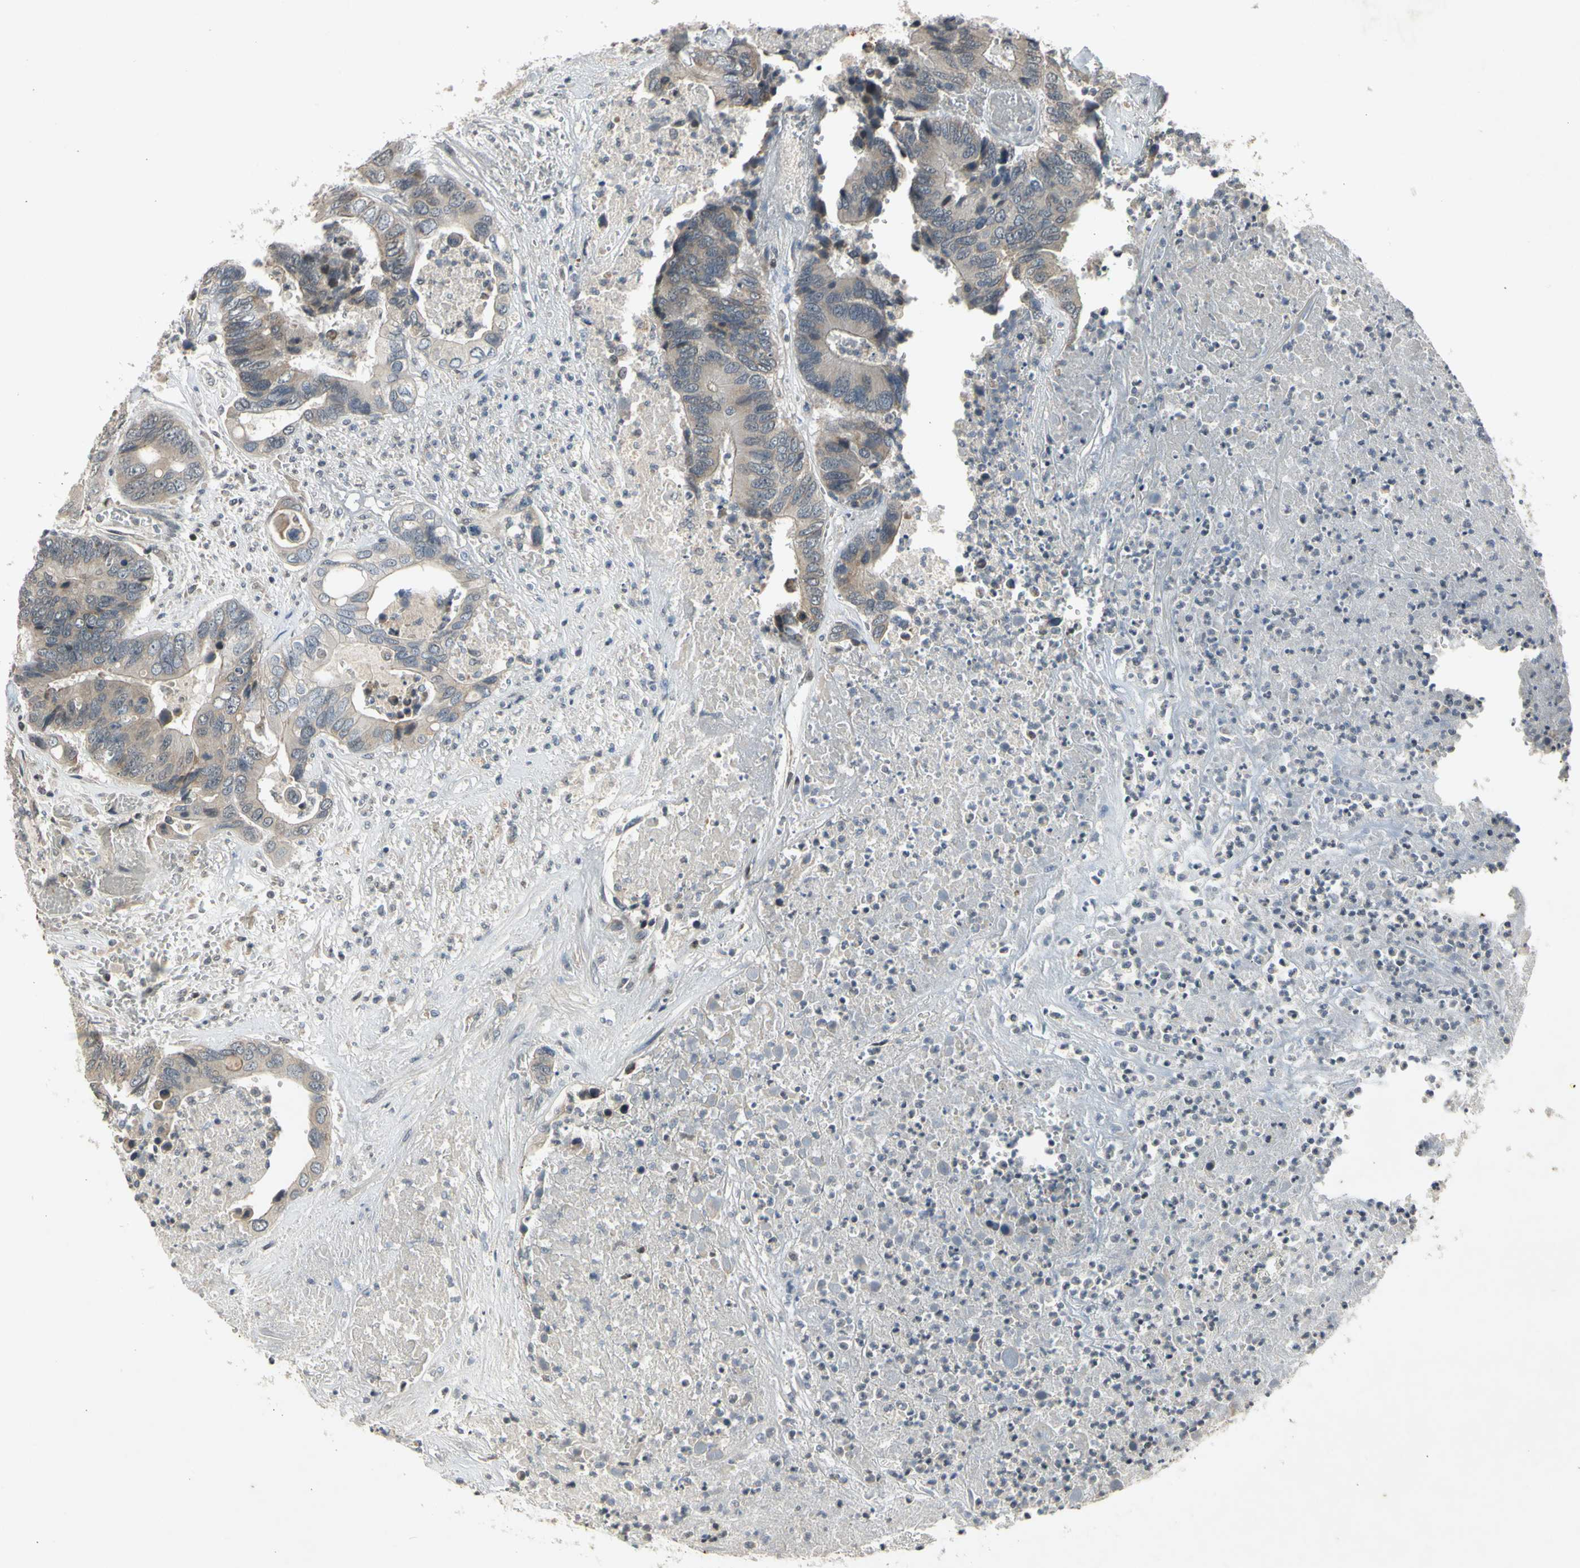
{"staining": {"intensity": "weak", "quantity": "25%-75%", "location": "cytoplasmic/membranous"}, "tissue": "colorectal cancer", "cell_type": "Tumor cells", "image_type": "cancer", "snomed": [{"axis": "morphology", "description": "Adenocarcinoma, NOS"}, {"axis": "topography", "description": "Rectum"}], "caption": "This is a photomicrograph of immunohistochemistry staining of colorectal cancer, which shows weak positivity in the cytoplasmic/membranous of tumor cells.", "gene": "EFNB2", "patient": {"sex": "male", "age": 55}}